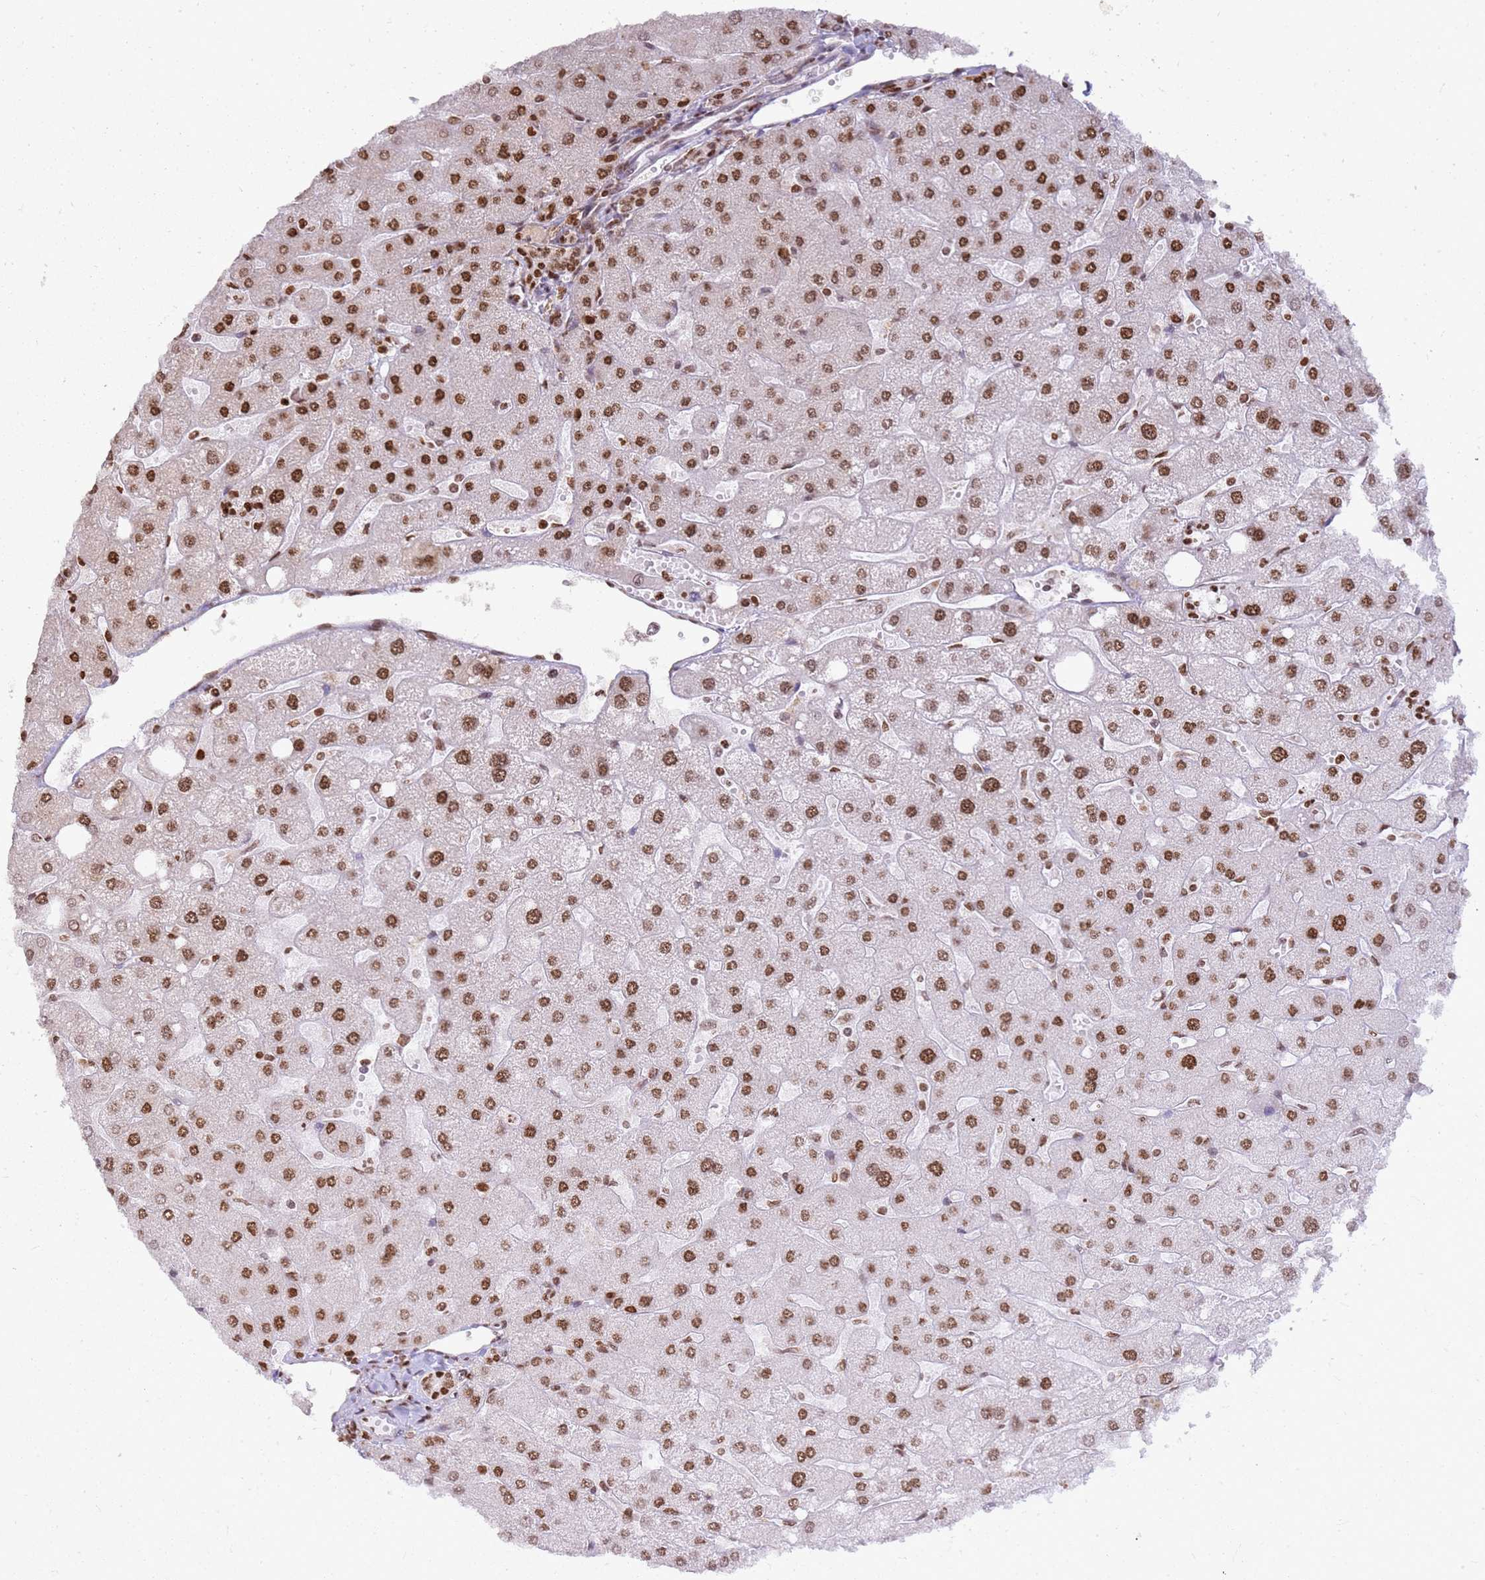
{"staining": {"intensity": "moderate", "quantity": ">75%", "location": "nuclear"}, "tissue": "liver", "cell_type": "Cholangiocytes", "image_type": "normal", "snomed": [{"axis": "morphology", "description": "Normal tissue, NOS"}, {"axis": "topography", "description": "Liver"}], "caption": "A brown stain highlights moderate nuclear positivity of a protein in cholangiocytes of unremarkable human liver. The staining is performed using DAB brown chromogen to label protein expression. The nuclei are counter-stained blue using hematoxylin.", "gene": "APEX1", "patient": {"sex": "male", "age": 67}}